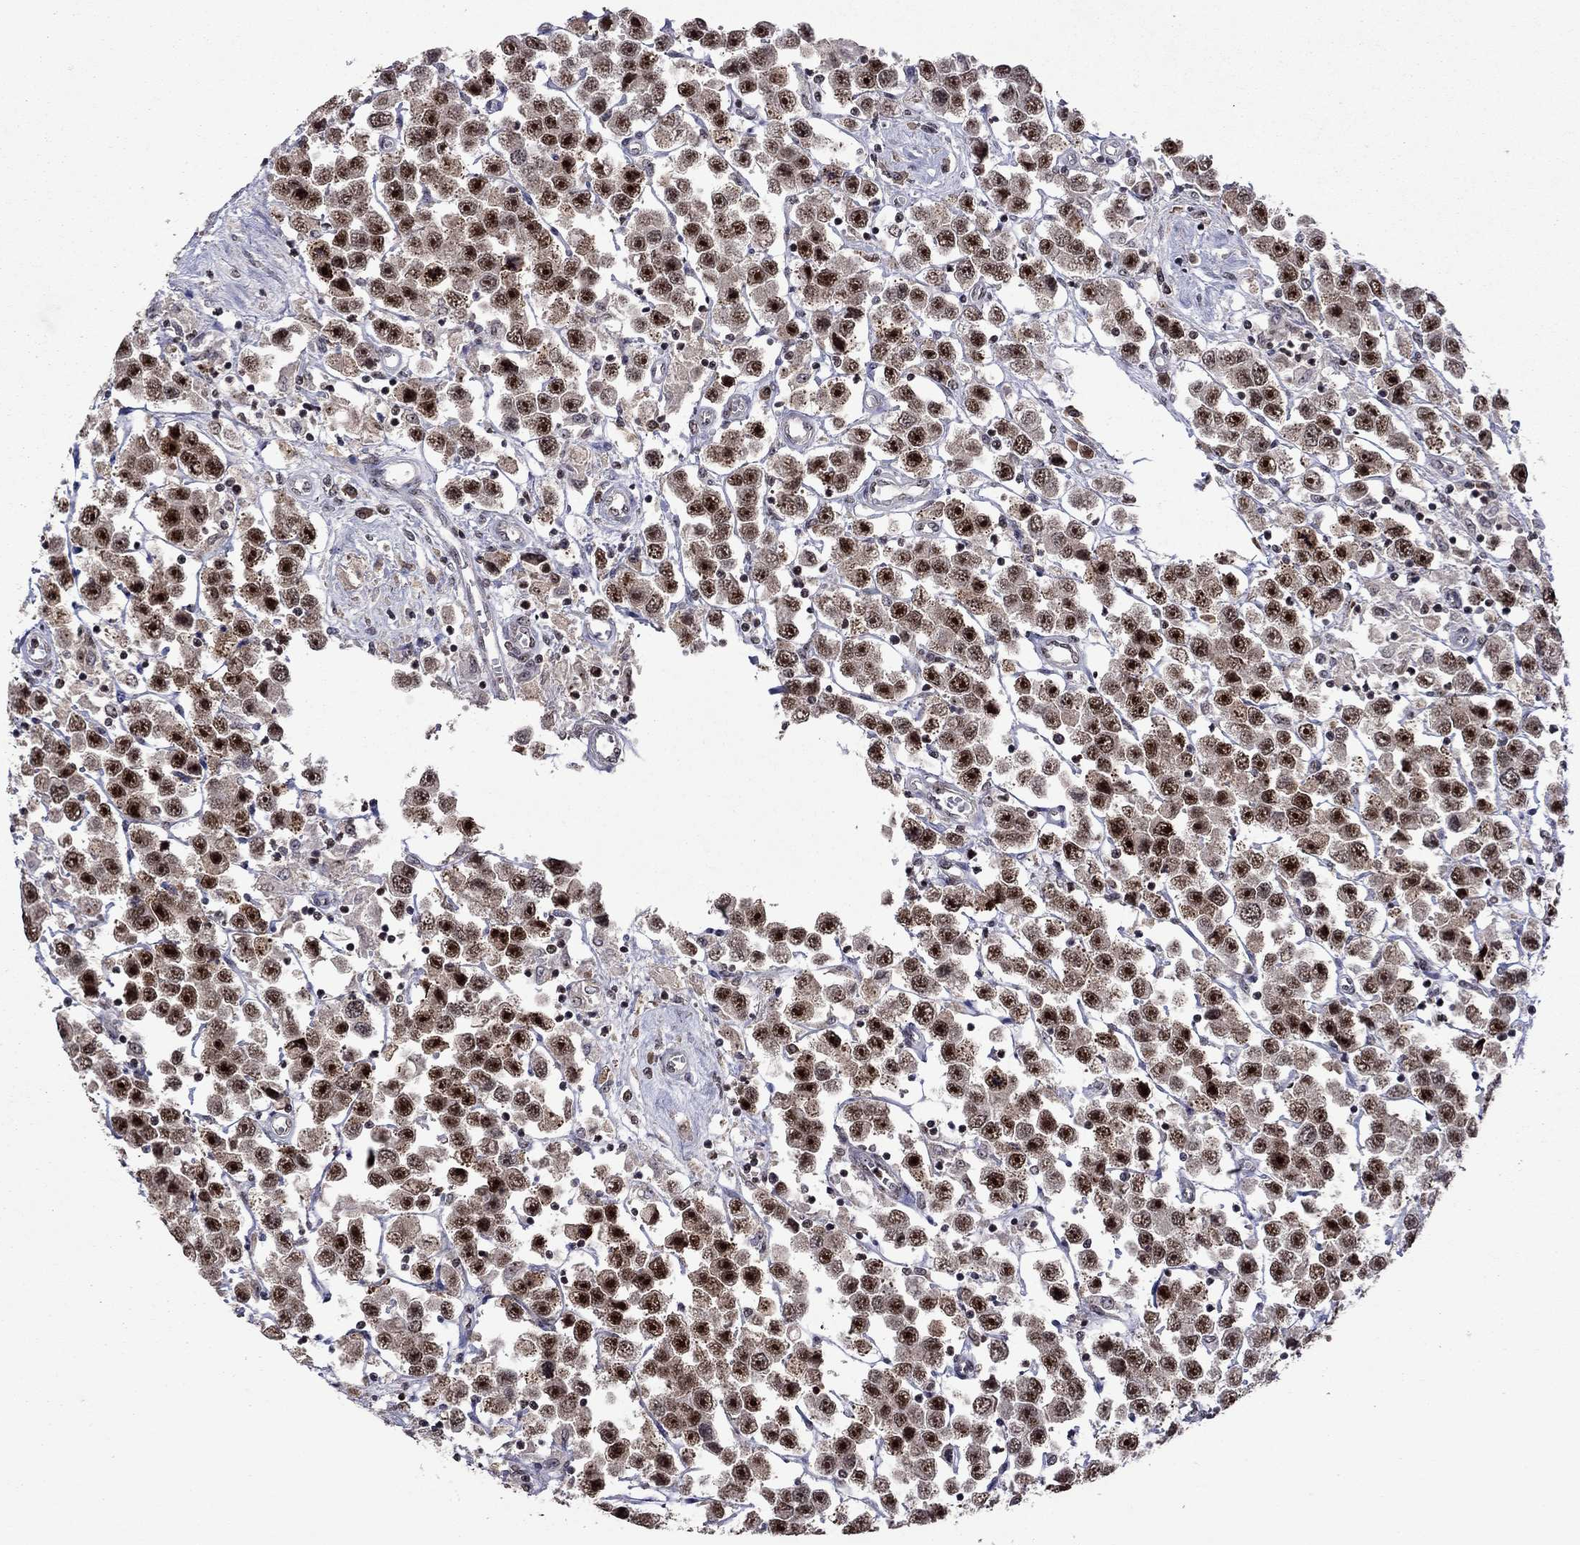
{"staining": {"intensity": "strong", "quantity": "25%-75%", "location": "nuclear"}, "tissue": "testis cancer", "cell_type": "Tumor cells", "image_type": "cancer", "snomed": [{"axis": "morphology", "description": "Seminoma, NOS"}, {"axis": "topography", "description": "Testis"}], "caption": "Testis cancer tissue shows strong nuclear expression in approximately 25%-75% of tumor cells, visualized by immunohistochemistry.", "gene": "SPOUT1", "patient": {"sex": "male", "age": 45}}